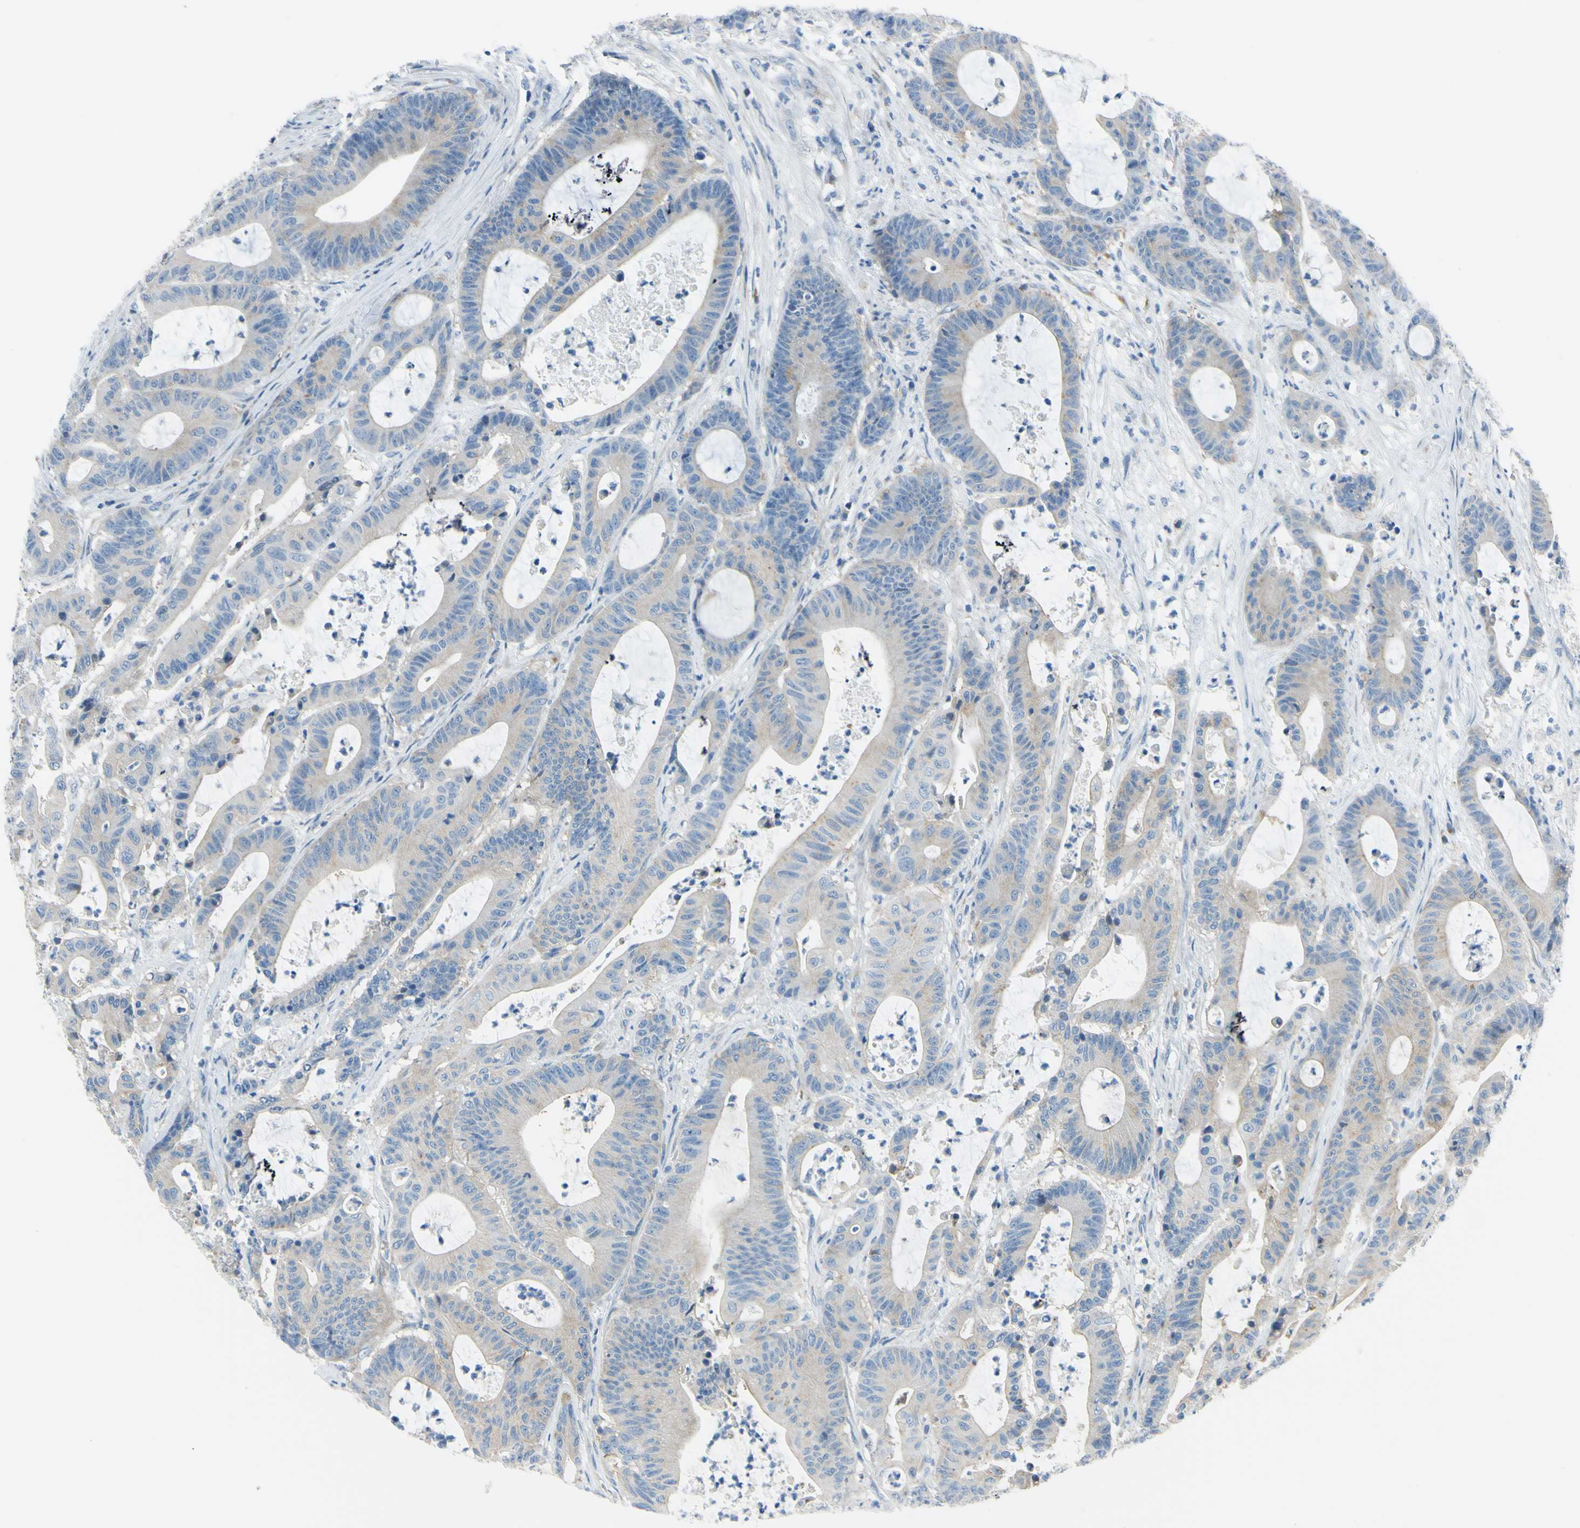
{"staining": {"intensity": "weak", "quantity": ">75%", "location": "cytoplasmic/membranous"}, "tissue": "colorectal cancer", "cell_type": "Tumor cells", "image_type": "cancer", "snomed": [{"axis": "morphology", "description": "Adenocarcinoma, NOS"}, {"axis": "topography", "description": "Colon"}], "caption": "Immunohistochemical staining of human adenocarcinoma (colorectal) displays weak cytoplasmic/membranous protein positivity in about >75% of tumor cells.", "gene": "FRMD4B", "patient": {"sex": "female", "age": 84}}